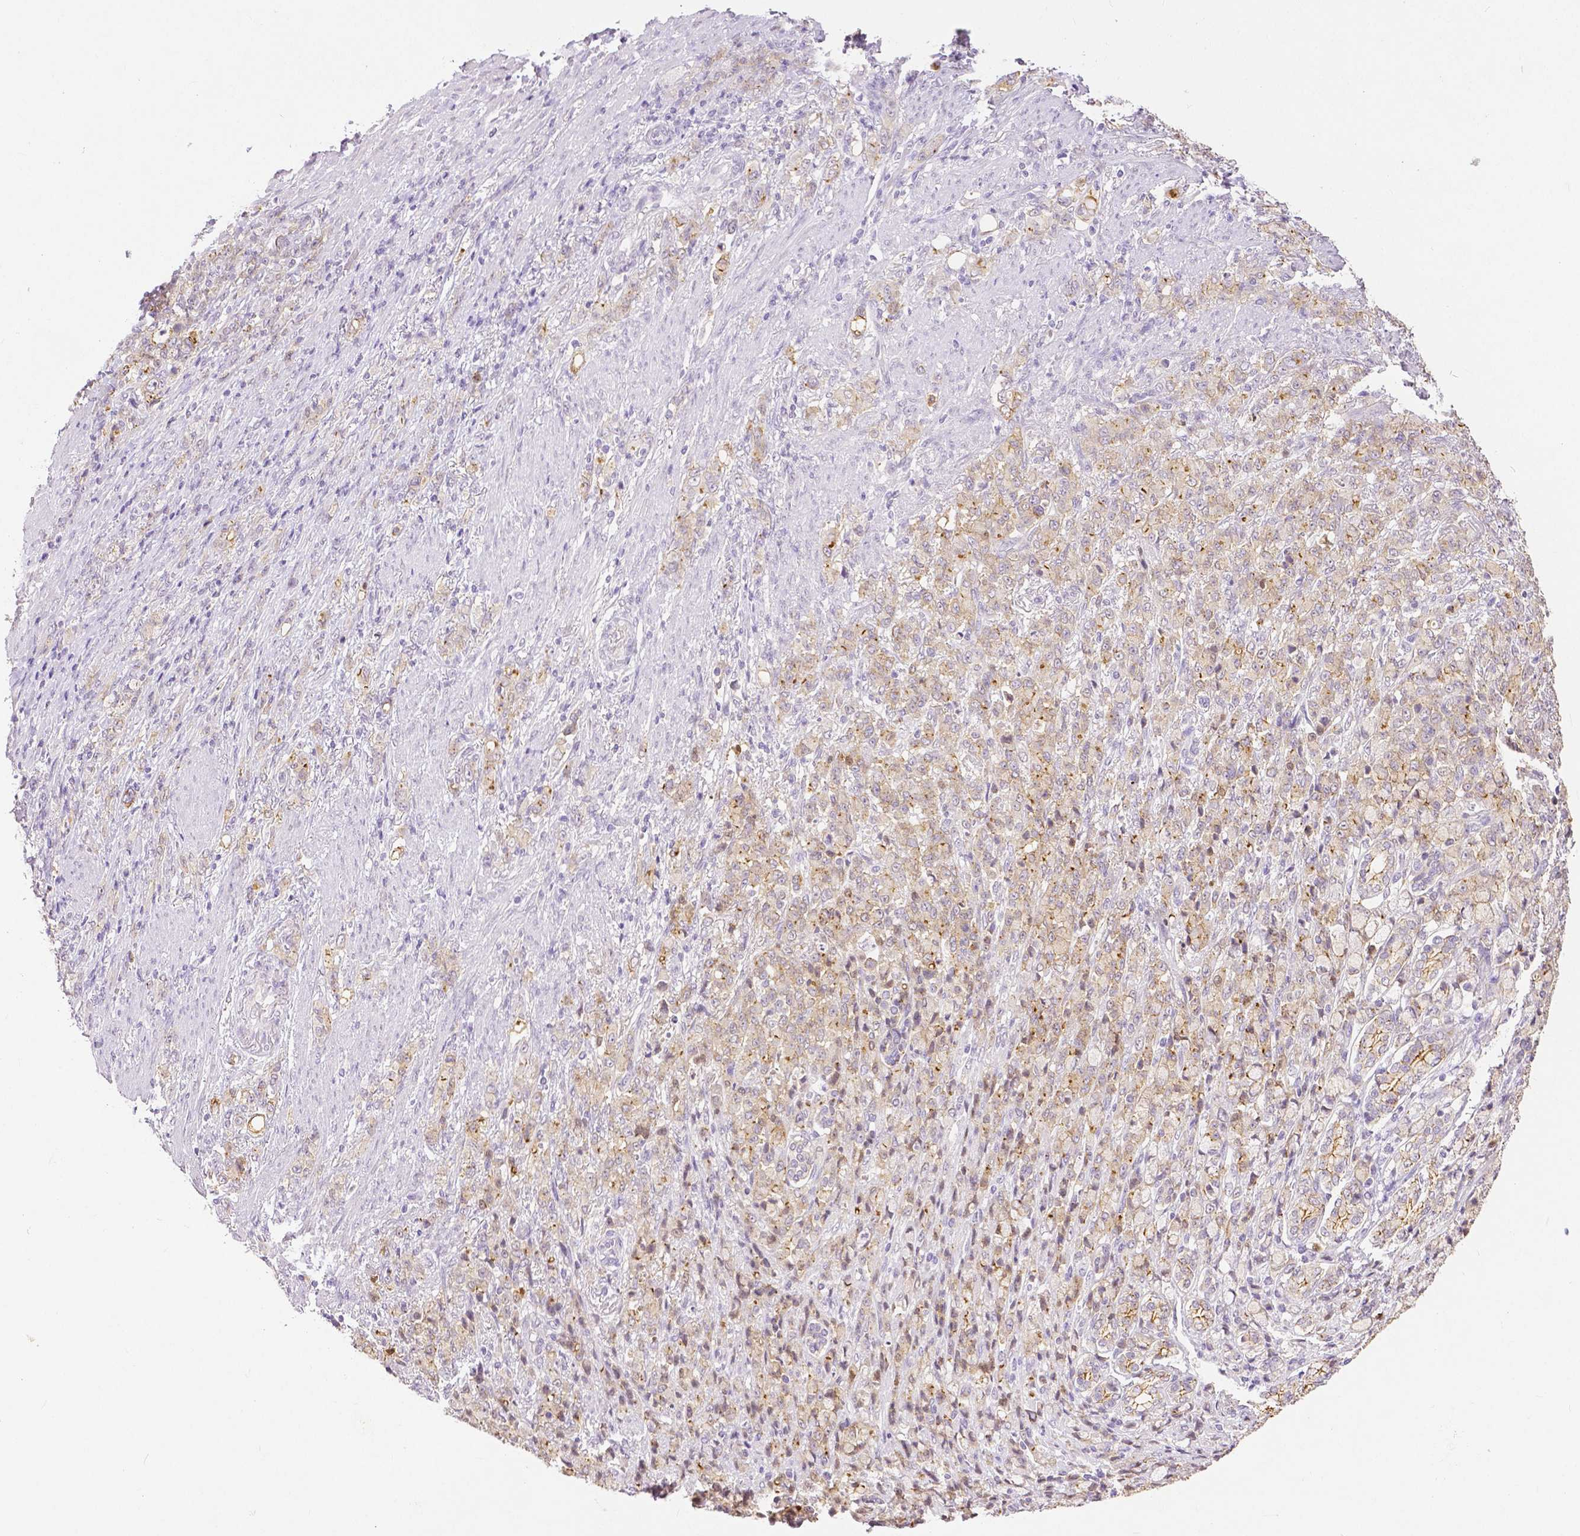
{"staining": {"intensity": "weak", "quantity": "25%-75%", "location": "cytoplasmic/membranous"}, "tissue": "stomach cancer", "cell_type": "Tumor cells", "image_type": "cancer", "snomed": [{"axis": "morphology", "description": "Adenocarcinoma, NOS"}, {"axis": "topography", "description": "Stomach"}], "caption": "Adenocarcinoma (stomach) stained with a brown dye exhibits weak cytoplasmic/membranous positive staining in about 25%-75% of tumor cells.", "gene": "OCLN", "patient": {"sex": "female", "age": 79}}